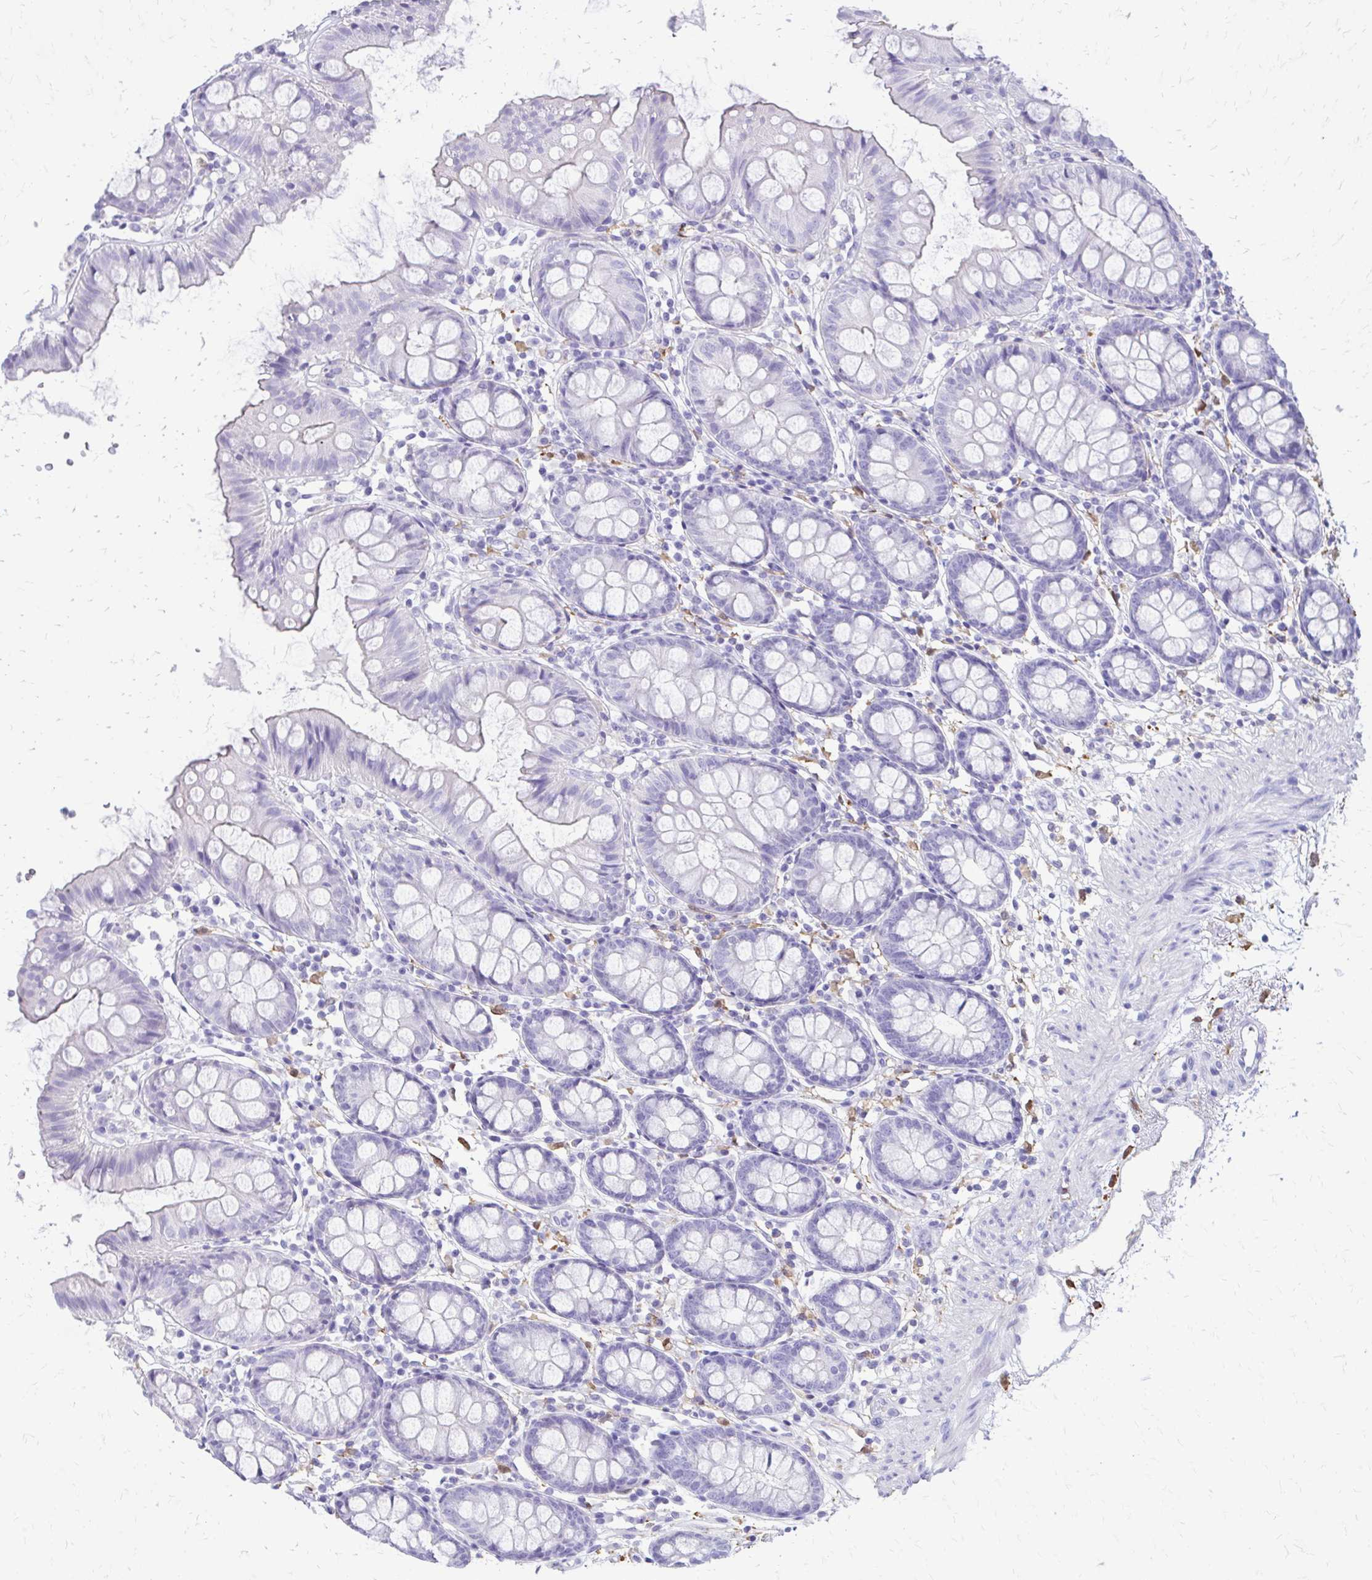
{"staining": {"intensity": "negative", "quantity": "none", "location": "none"}, "tissue": "colon", "cell_type": "Endothelial cells", "image_type": "normal", "snomed": [{"axis": "morphology", "description": "Normal tissue, NOS"}, {"axis": "topography", "description": "Colon"}], "caption": "The histopathology image demonstrates no staining of endothelial cells in normal colon.", "gene": "SIGLEC11", "patient": {"sex": "female", "age": 84}}